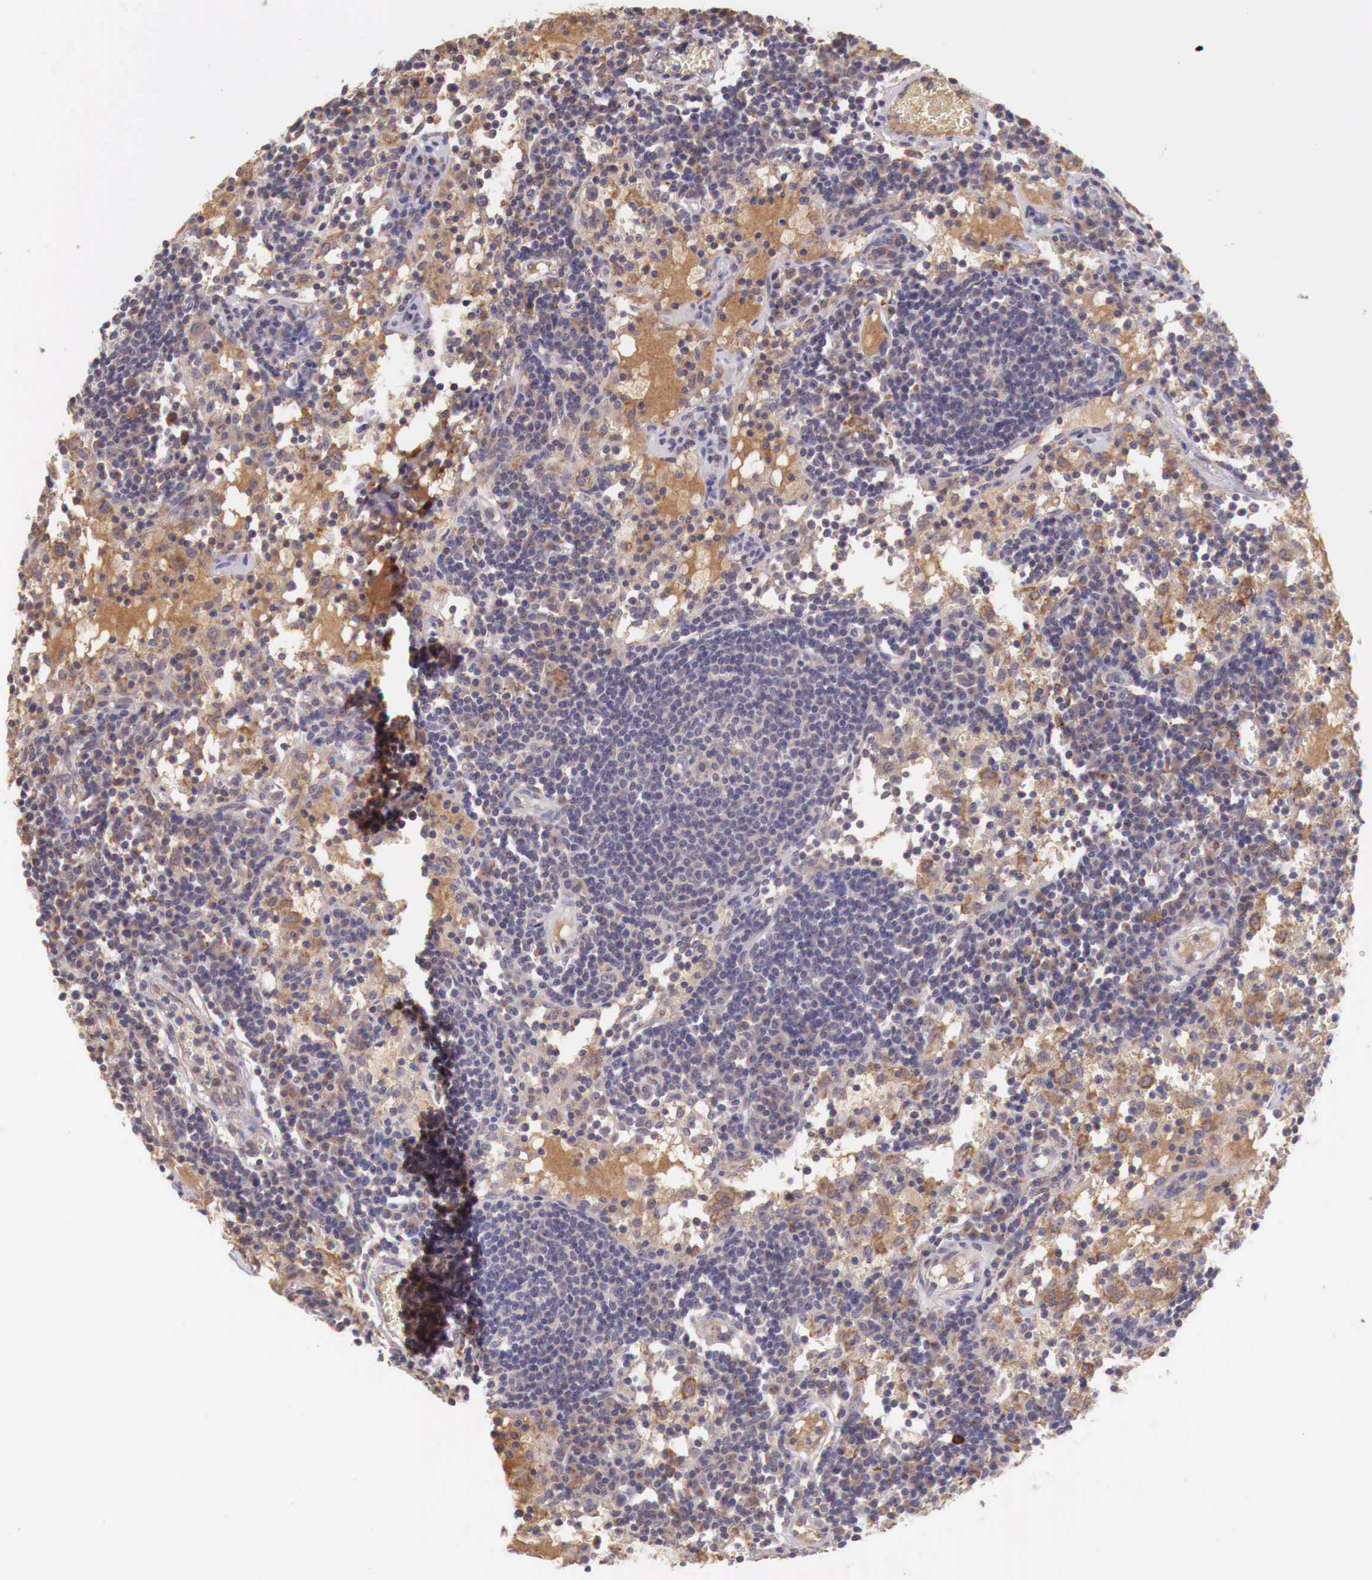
{"staining": {"intensity": "weak", "quantity": "25%-75%", "location": "cytoplasmic/membranous"}, "tissue": "lymph node", "cell_type": "Germinal center cells", "image_type": "normal", "snomed": [{"axis": "morphology", "description": "Normal tissue, NOS"}, {"axis": "topography", "description": "Lymph node"}], "caption": "Brown immunohistochemical staining in normal human lymph node displays weak cytoplasmic/membranous staining in approximately 25%-75% of germinal center cells. Using DAB (brown) and hematoxylin (blue) stains, captured at high magnification using brightfield microscopy.", "gene": "CHRDL1", "patient": {"sex": "female", "age": 55}}